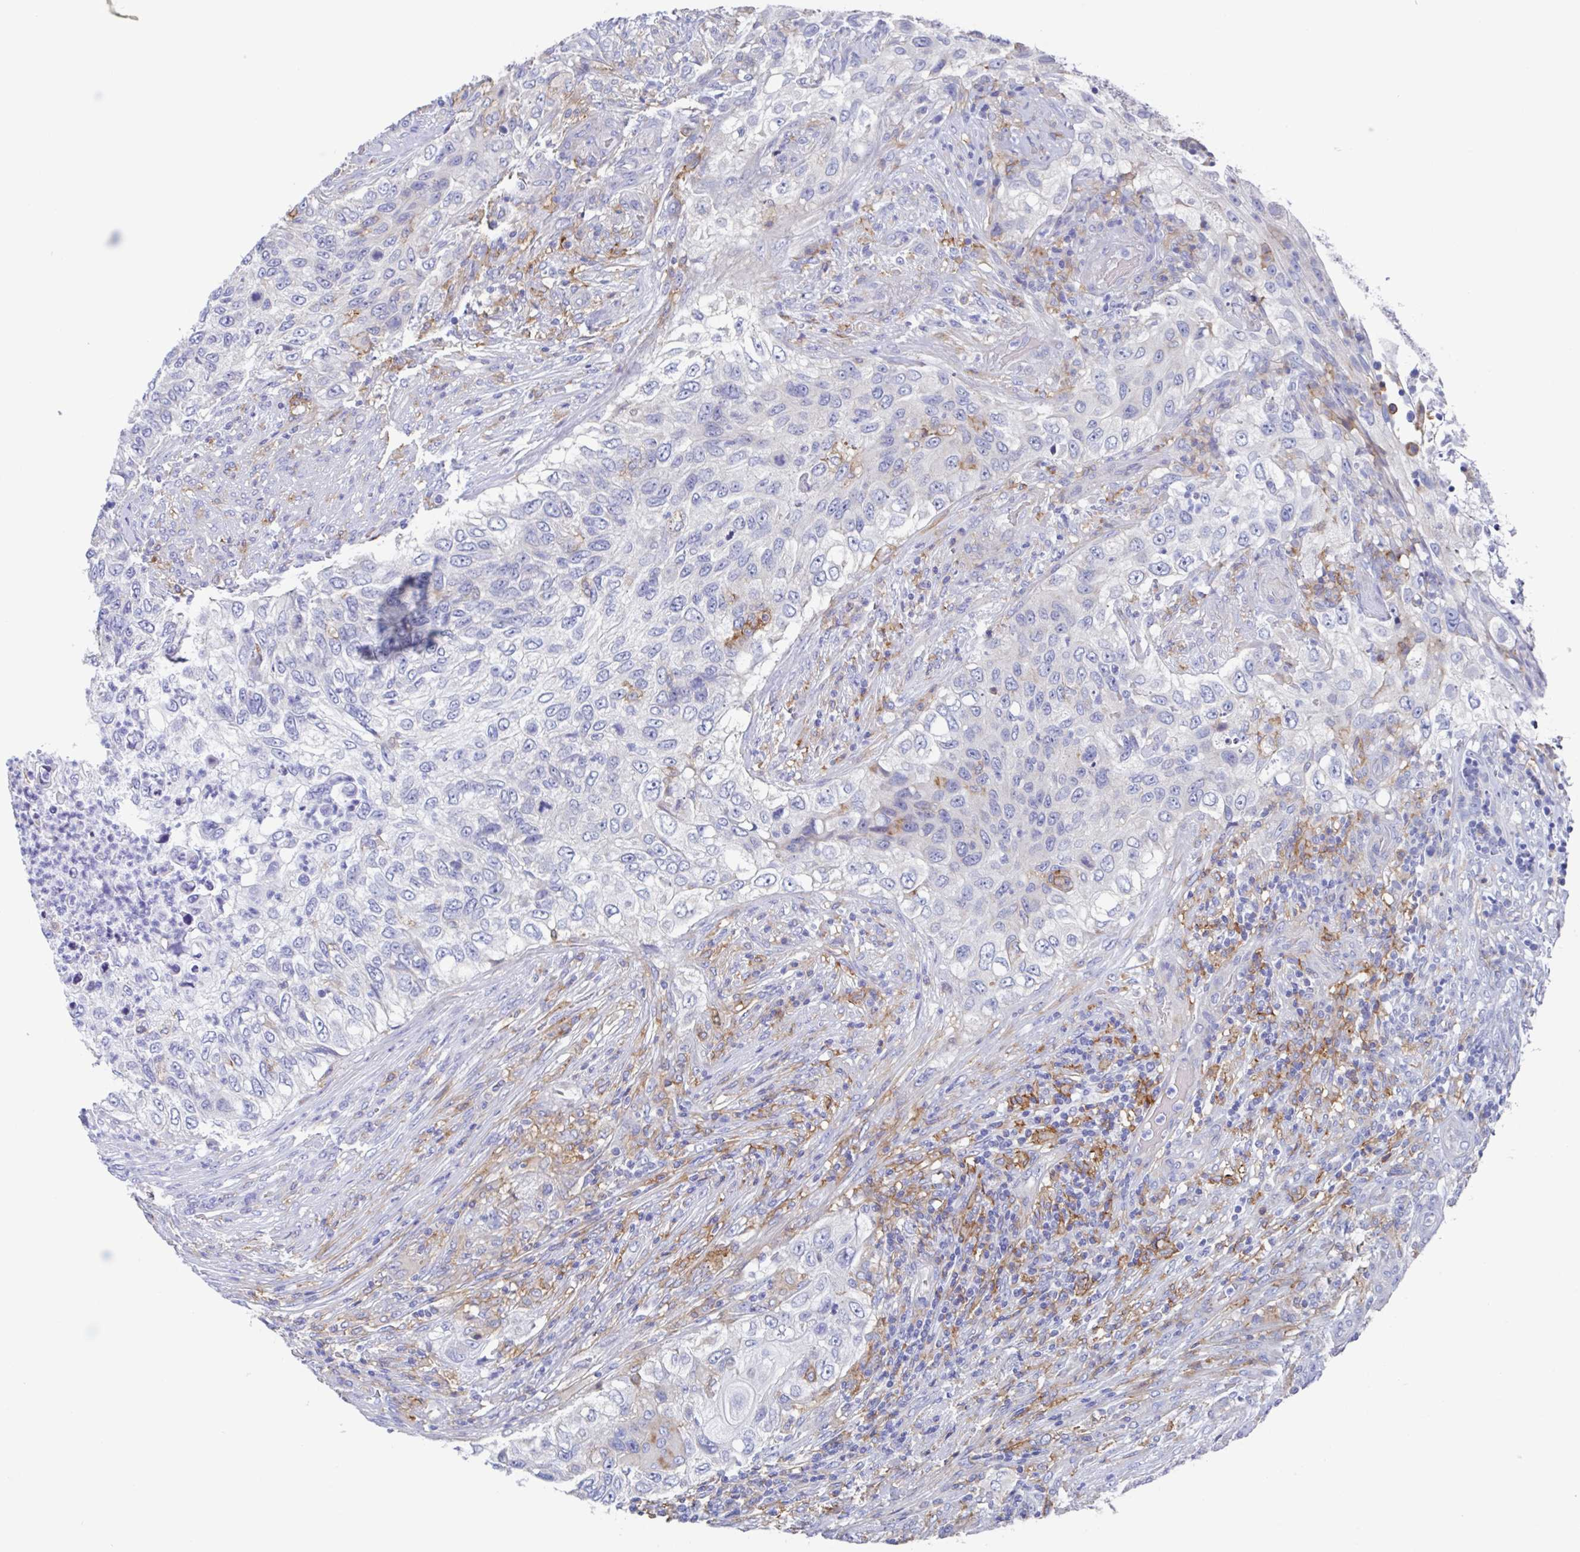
{"staining": {"intensity": "negative", "quantity": "none", "location": "none"}, "tissue": "urothelial cancer", "cell_type": "Tumor cells", "image_type": "cancer", "snomed": [{"axis": "morphology", "description": "Urothelial carcinoma, High grade"}, {"axis": "topography", "description": "Urinary bladder"}], "caption": "Urothelial carcinoma (high-grade) was stained to show a protein in brown. There is no significant staining in tumor cells.", "gene": "FCGR3A", "patient": {"sex": "female", "age": 60}}